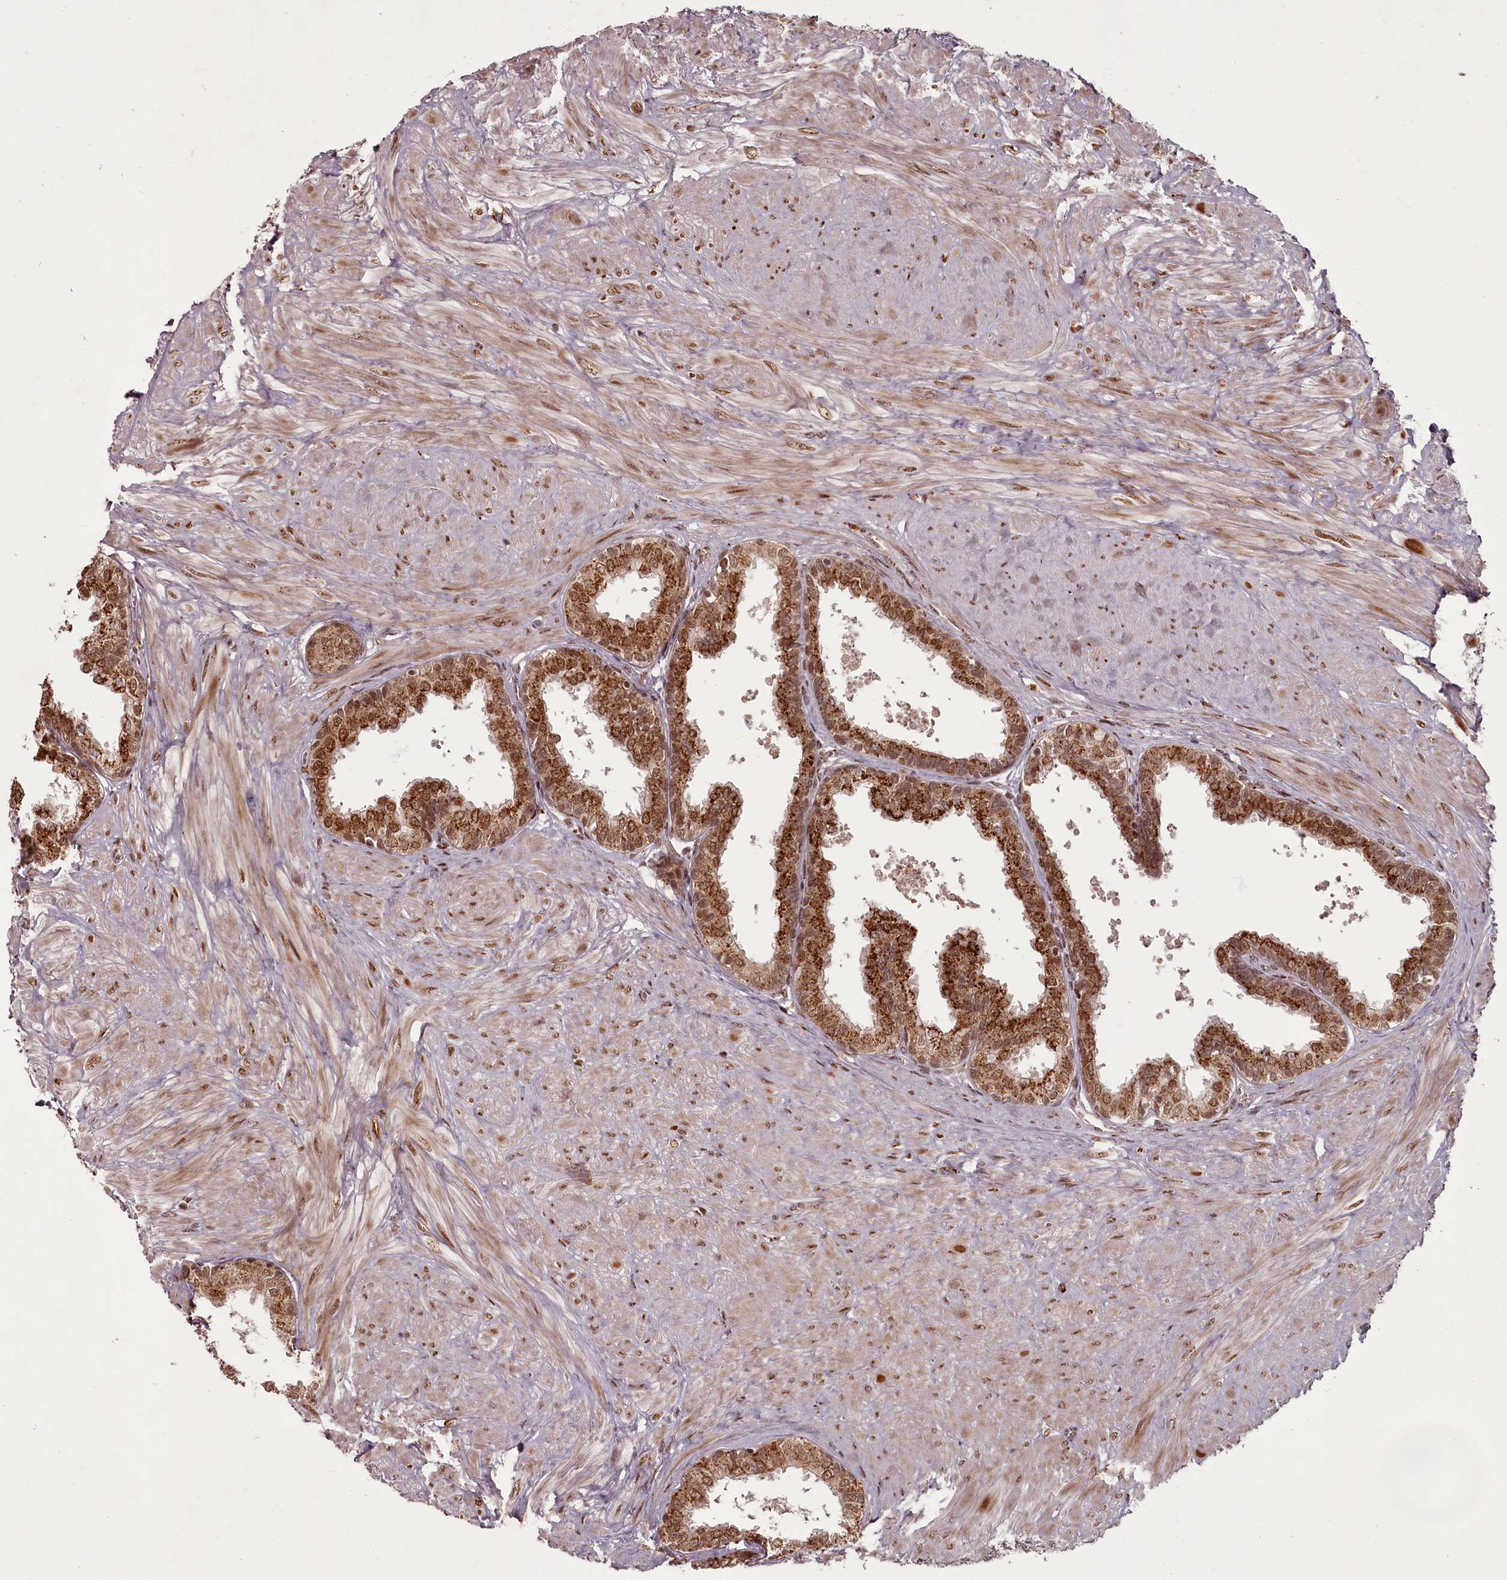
{"staining": {"intensity": "strong", "quantity": ">75%", "location": "cytoplasmic/membranous,nuclear"}, "tissue": "prostate", "cell_type": "Glandular cells", "image_type": "normal", "snomed": [{"axis": "morphology", "description": "Normal tissue, NOS"}, {"axis": "topography", "description": "Prostate"}], "caption": "Prostate stained with immunohistochemistry (IHC) displays strong cytoplasmic/membranous,nuclear staining in approximately >75% of glandular cells. (DAB IHC, brown staining for protein, blue staining for nuclei).", "gene": "CEP83", "patient": {"sex": "male", "age": 48}}